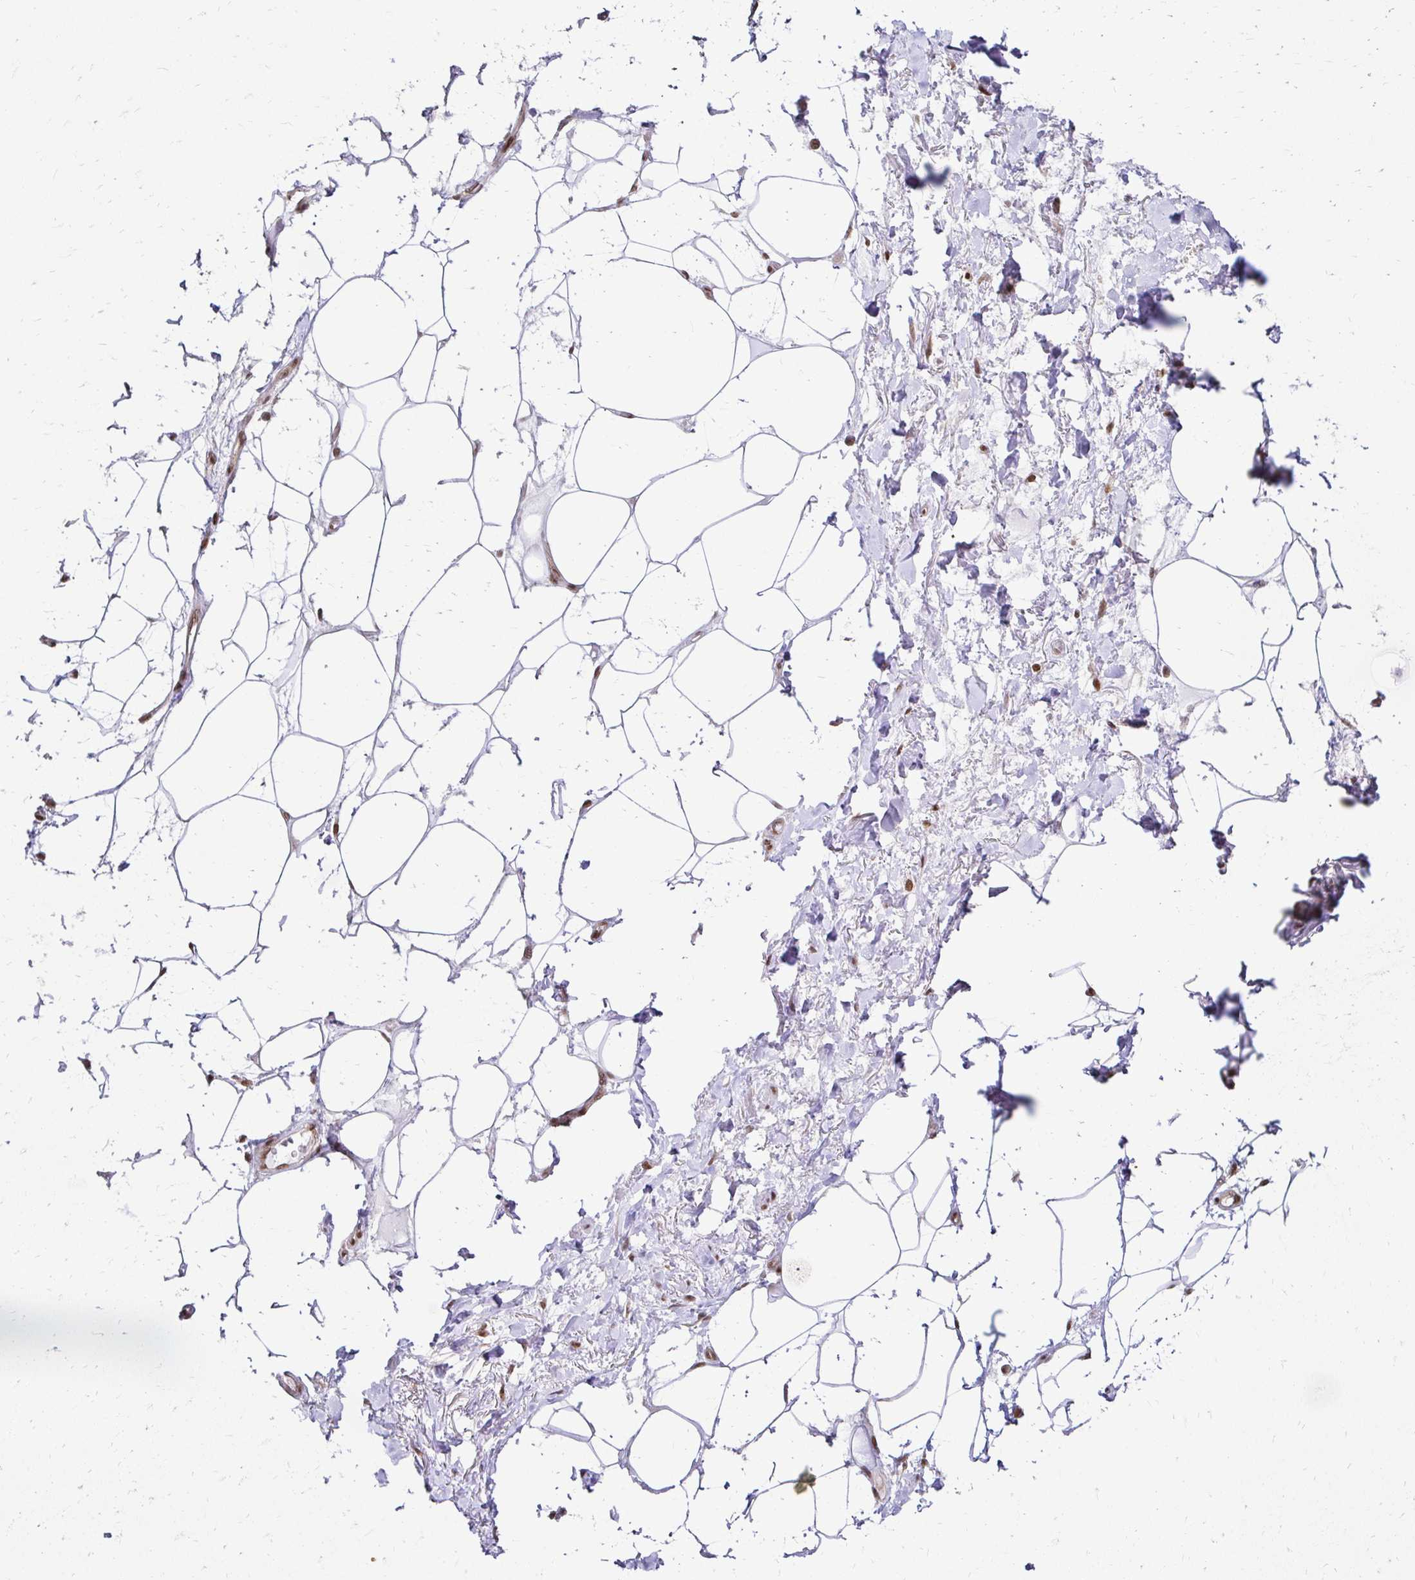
{"staining": {"intensity": "moderate", "quantity": "25%-75%", "location": "nuclear"}, "tissue": "adipose tissue", "cell_type": "Adipocytes", "image_type": "normal", "snomed": [{"axis": "morphology", "description": "Normal tissue, NOS"}, {"axis": "topography", "description": "Vagina"}, {"axis": "topography", "description": "Peripheral nerve tissue"}], "caption": "Protein expression by immunohistochemistry exhibits moderate nuclear expression in about 25%-75% of adipocytes in benign adipose tissue.", "gene": "GLYR1", "patient": {"sex": "female", "age": 71}}